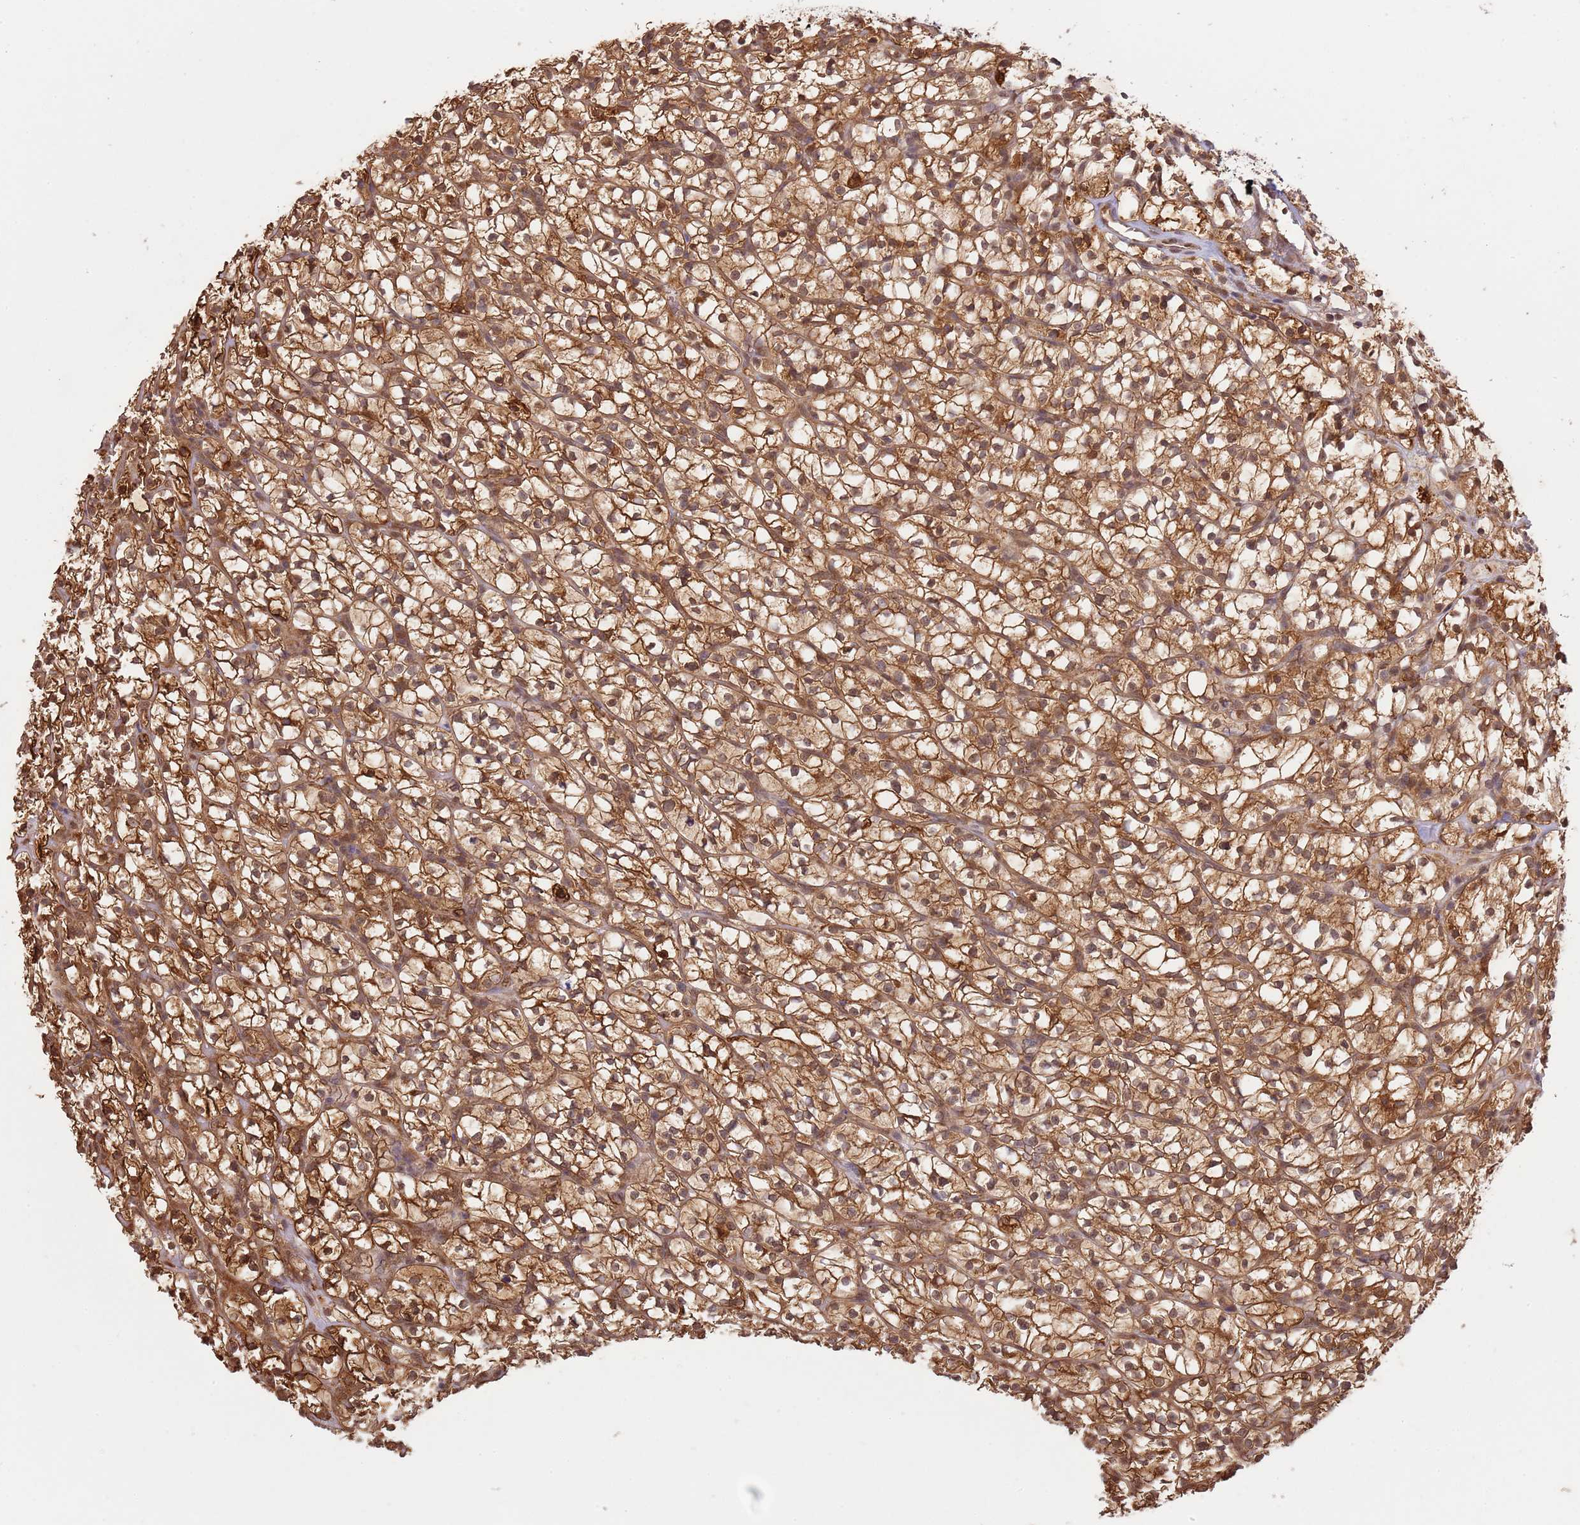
{"staining": {"intensity": "strong", "quantity": ">75%", "location": "cytoplasmic/membranous,nuclear"}, "tissue": "renal cancer", "cell_type": "Tumor cells", "image_type": "cancer", "snomed": [{"axis": "morphology", "description": "Adenocarcinoma, NOS"}, {"axis": "topography", "description": "Kidney"}], "caption": "IHC photomicrograph of renal cancer stained for a protein (brown), which reveals high levels of strong cytoplasmic/membranous and nuclear positivity in approximately >75% of tumor cells.", "gene": "PLSCR5", "patient": {"sex": "female", "age": 64}}